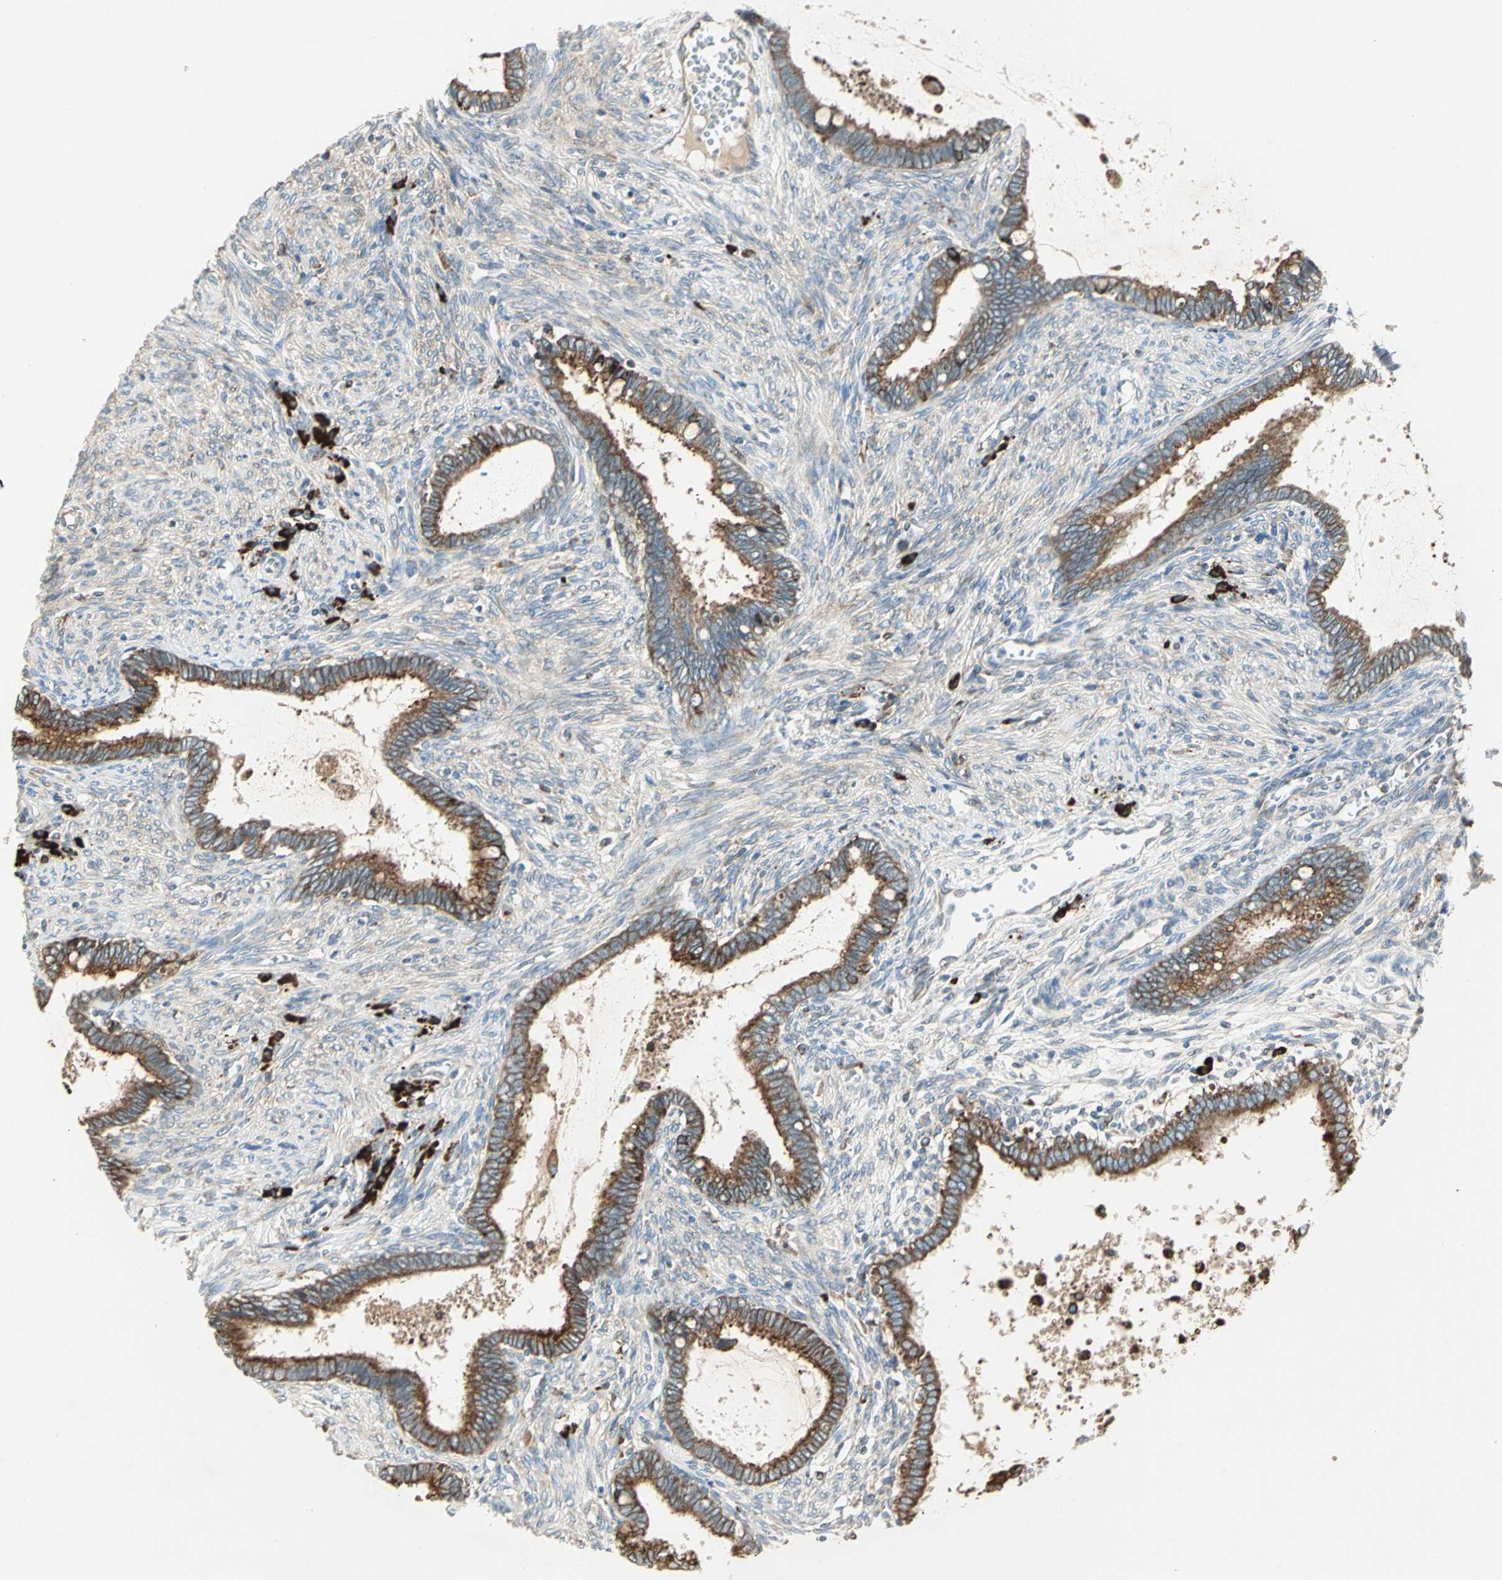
{"staining": {"intensity": "moderate", "quantity": ">75%", "location": "cytoplasmic/membranous"}, "tissue": "cervical cancer", "cell_type": "Tumor cells", "image_type": "cancer", "snomed": [{"axis": "morphology", "description": "Adenocarcinoma, NOS"}, {"axis": "topography", "description": "Cervix"}], "caption": "The histopathology image demonstrates immunohistochemical staining of cervical cancer. There is moderate cytoplasmic/membranous expression is seen in about >75% of tumor cells. Ihc stains the protein in brown and the nuclei are stained blue.", "gene": "PDIA4", "patient": {"sex": "female", "age": 44}}